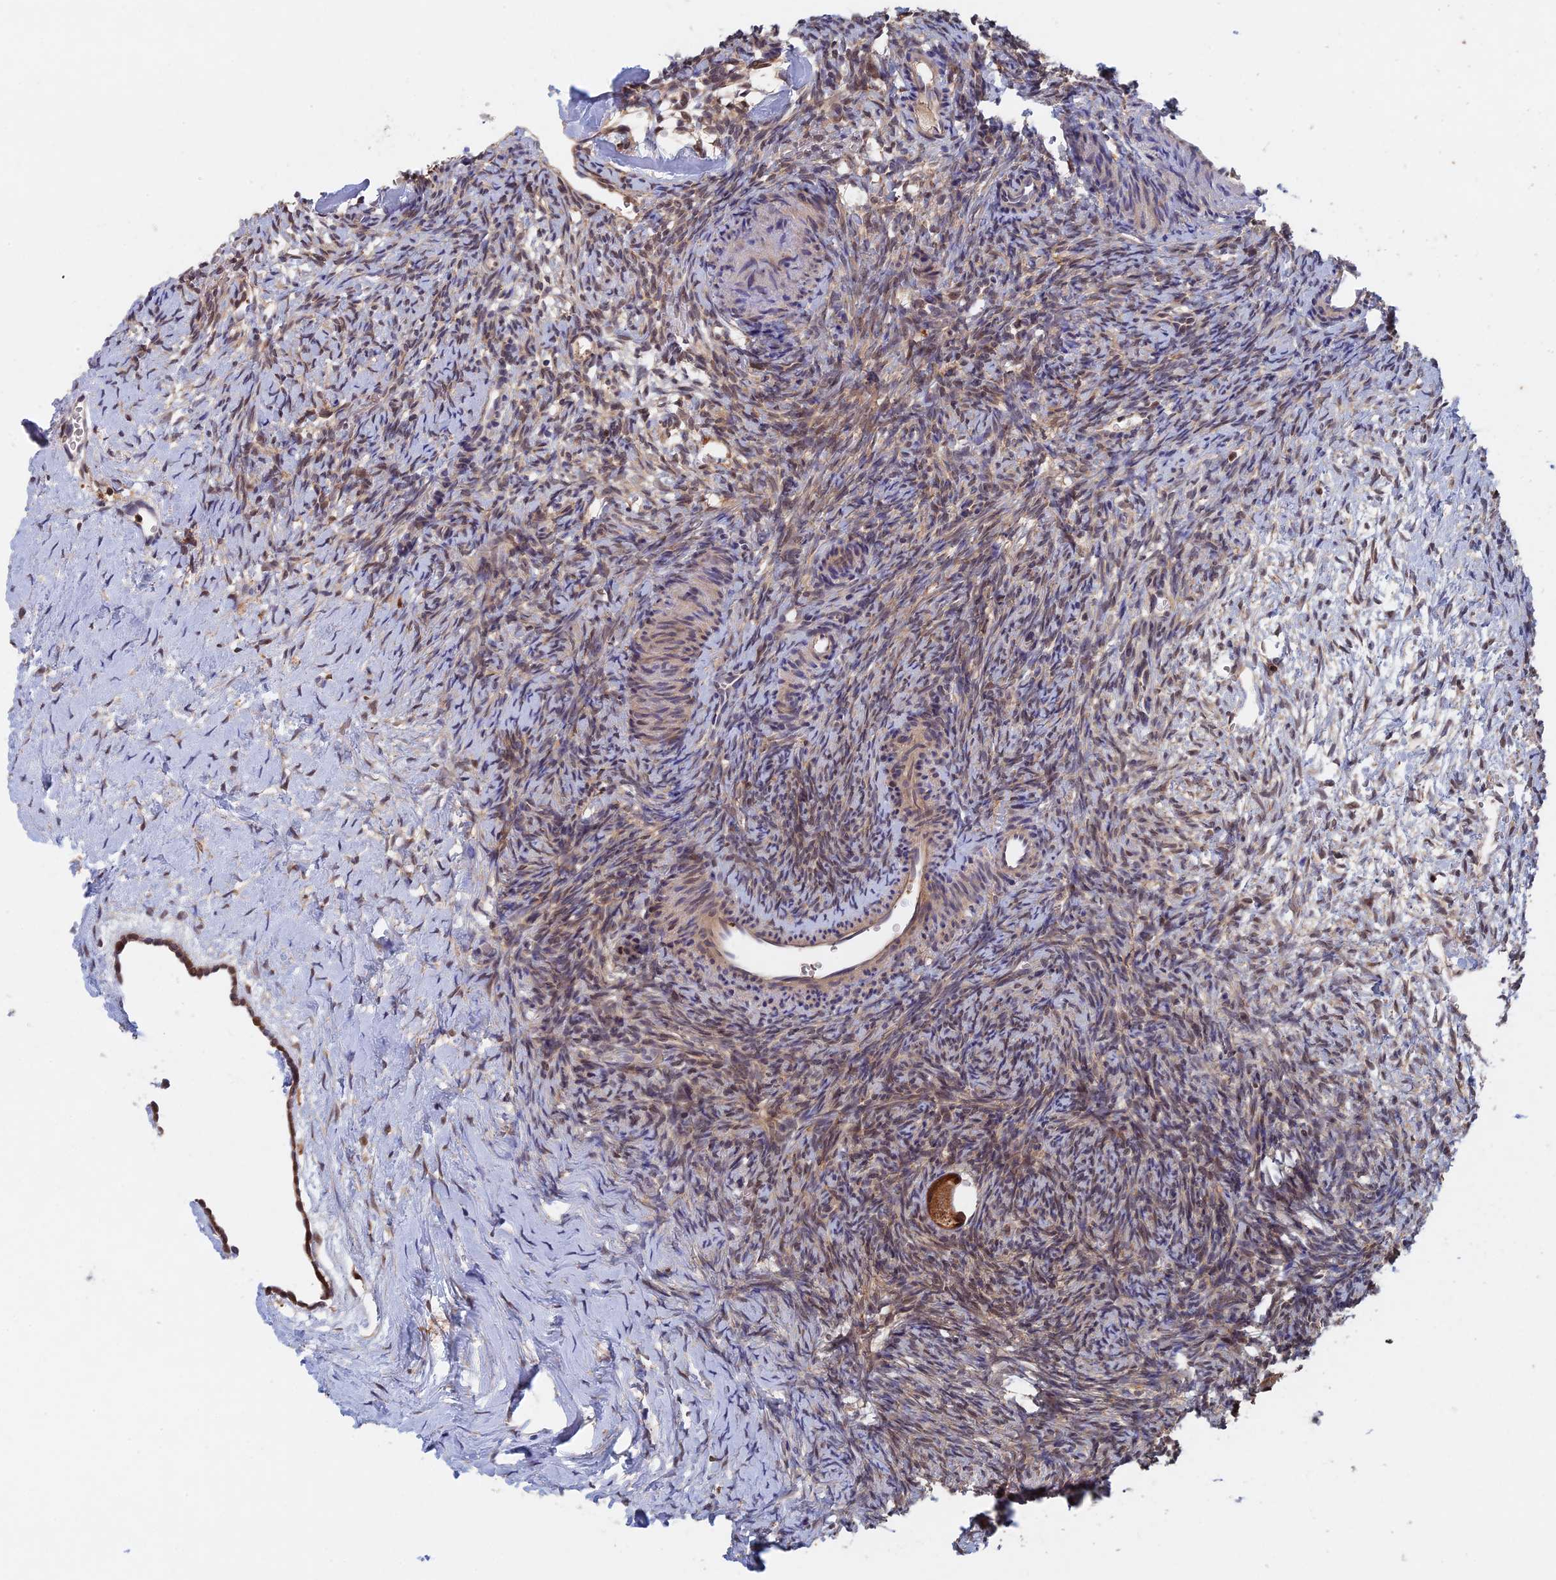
{"staining": {"intensity": "moderate", "quantity": ">75%", "location": "cytoplasmic/membranous"}, "tissue": "ovary", "cell_type": "Follicle cells", "image_type": "normal", "snomed": [{"axis": "morphology", "description": "Normal tissue, NOS"}, {"axis": "topography", "description": "Ovary"}], "caption": "This is a micrograph of IHC staining of normal ovary, which shows moderate positivity in the cytoplasmic/membranous of follicle cells.", "gene": "BLVRA", "patient": {"sex": "female", "age": 39}}